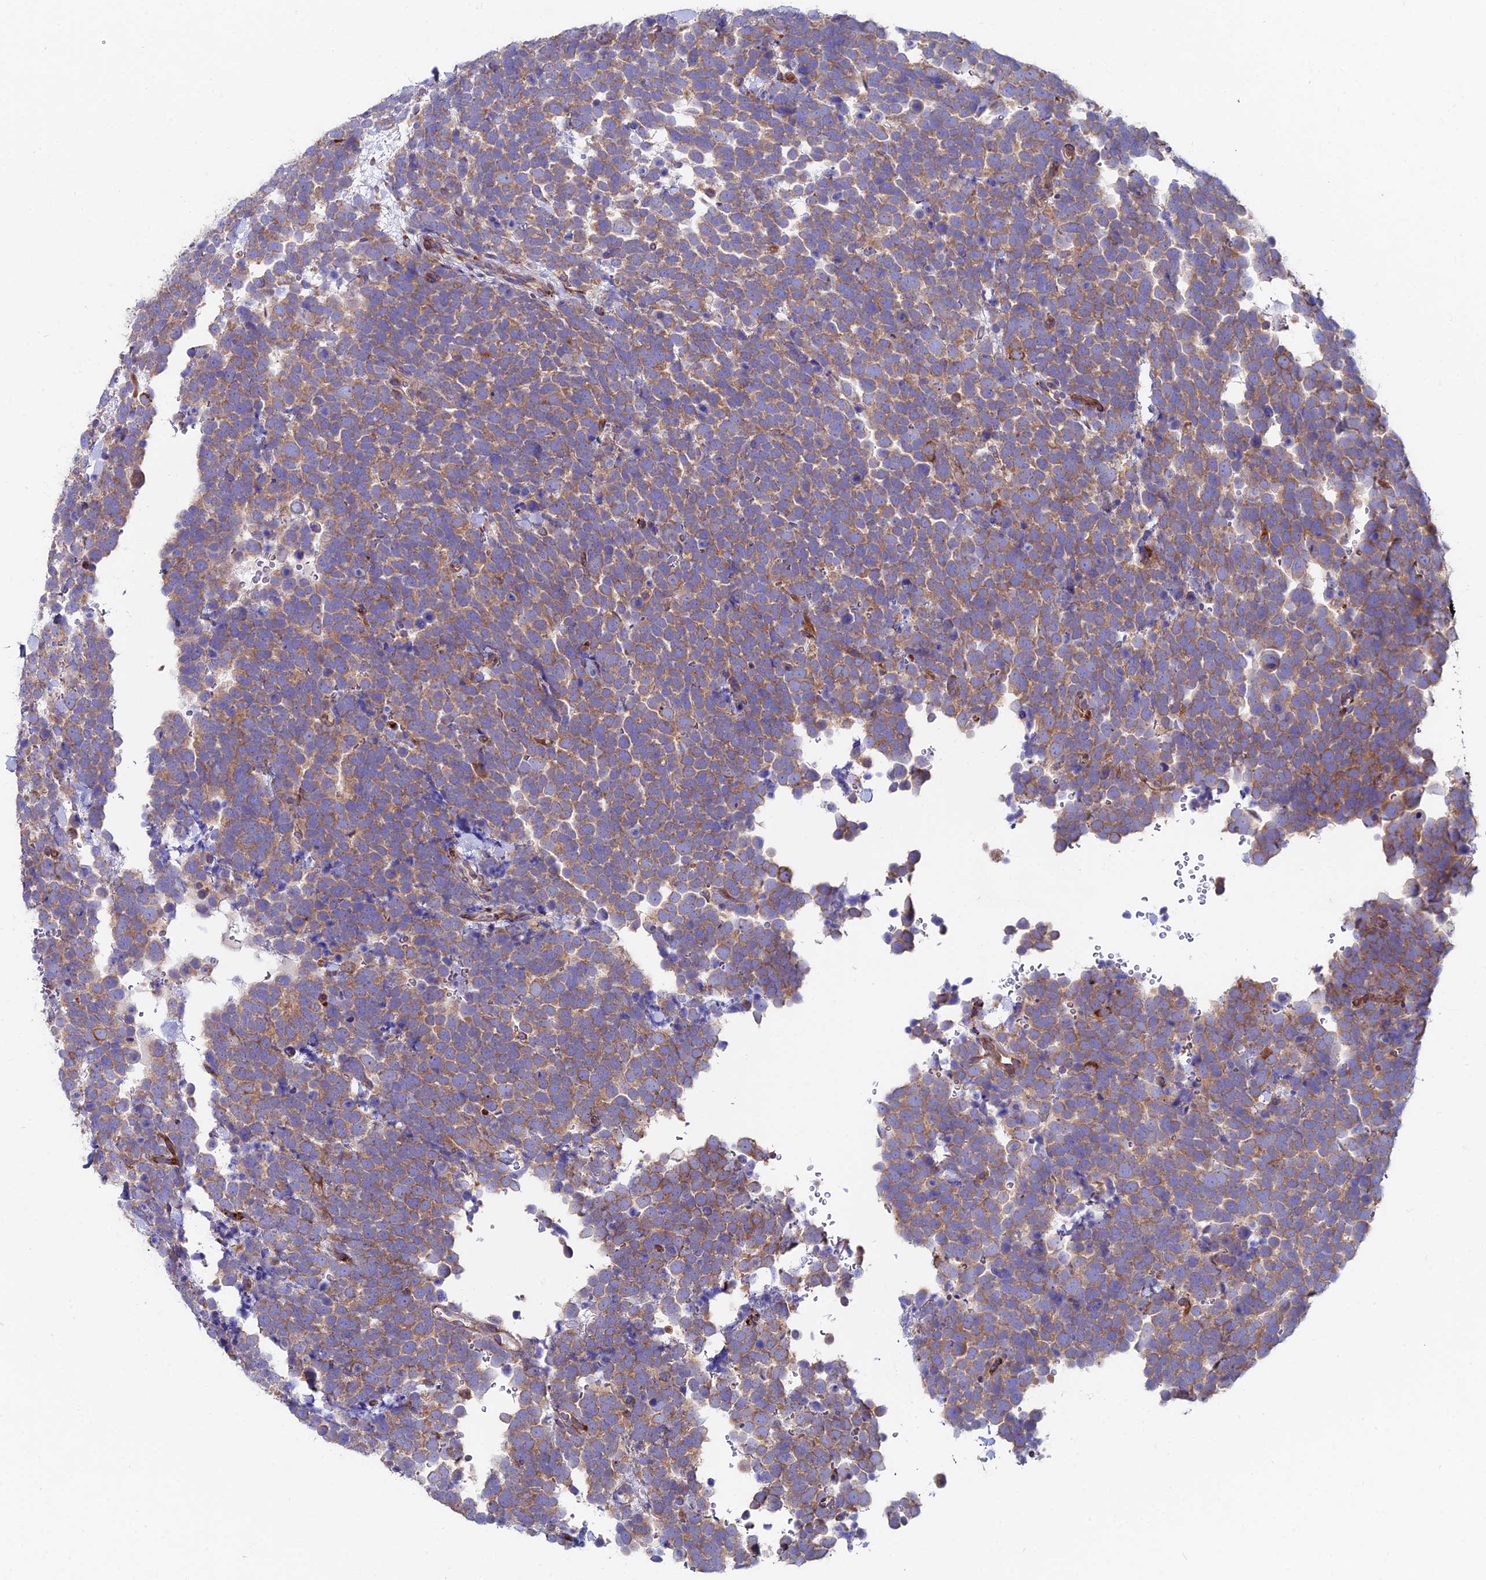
{"staining": {"intensity": "moderate", "quantity": ">75%", "location": "cytoplasmic/membranous"}, "tissue": "urothelial cancer", "cell_type": "Tumor cells", "image_type": "cancer", "snomed": [{"axis": "morphology", "description": "Urothelial carcinoma, High grade"}, {"axis": "topography", "description": "Urinary bladder"}], "caption": "The immunohistochemical stain labels moderate cytoplasmic/membranous expression in tumor cells of urothelial cancer tissue.", "gene": "EIF3K", "patient": {"sex": "female", "age": 82}}